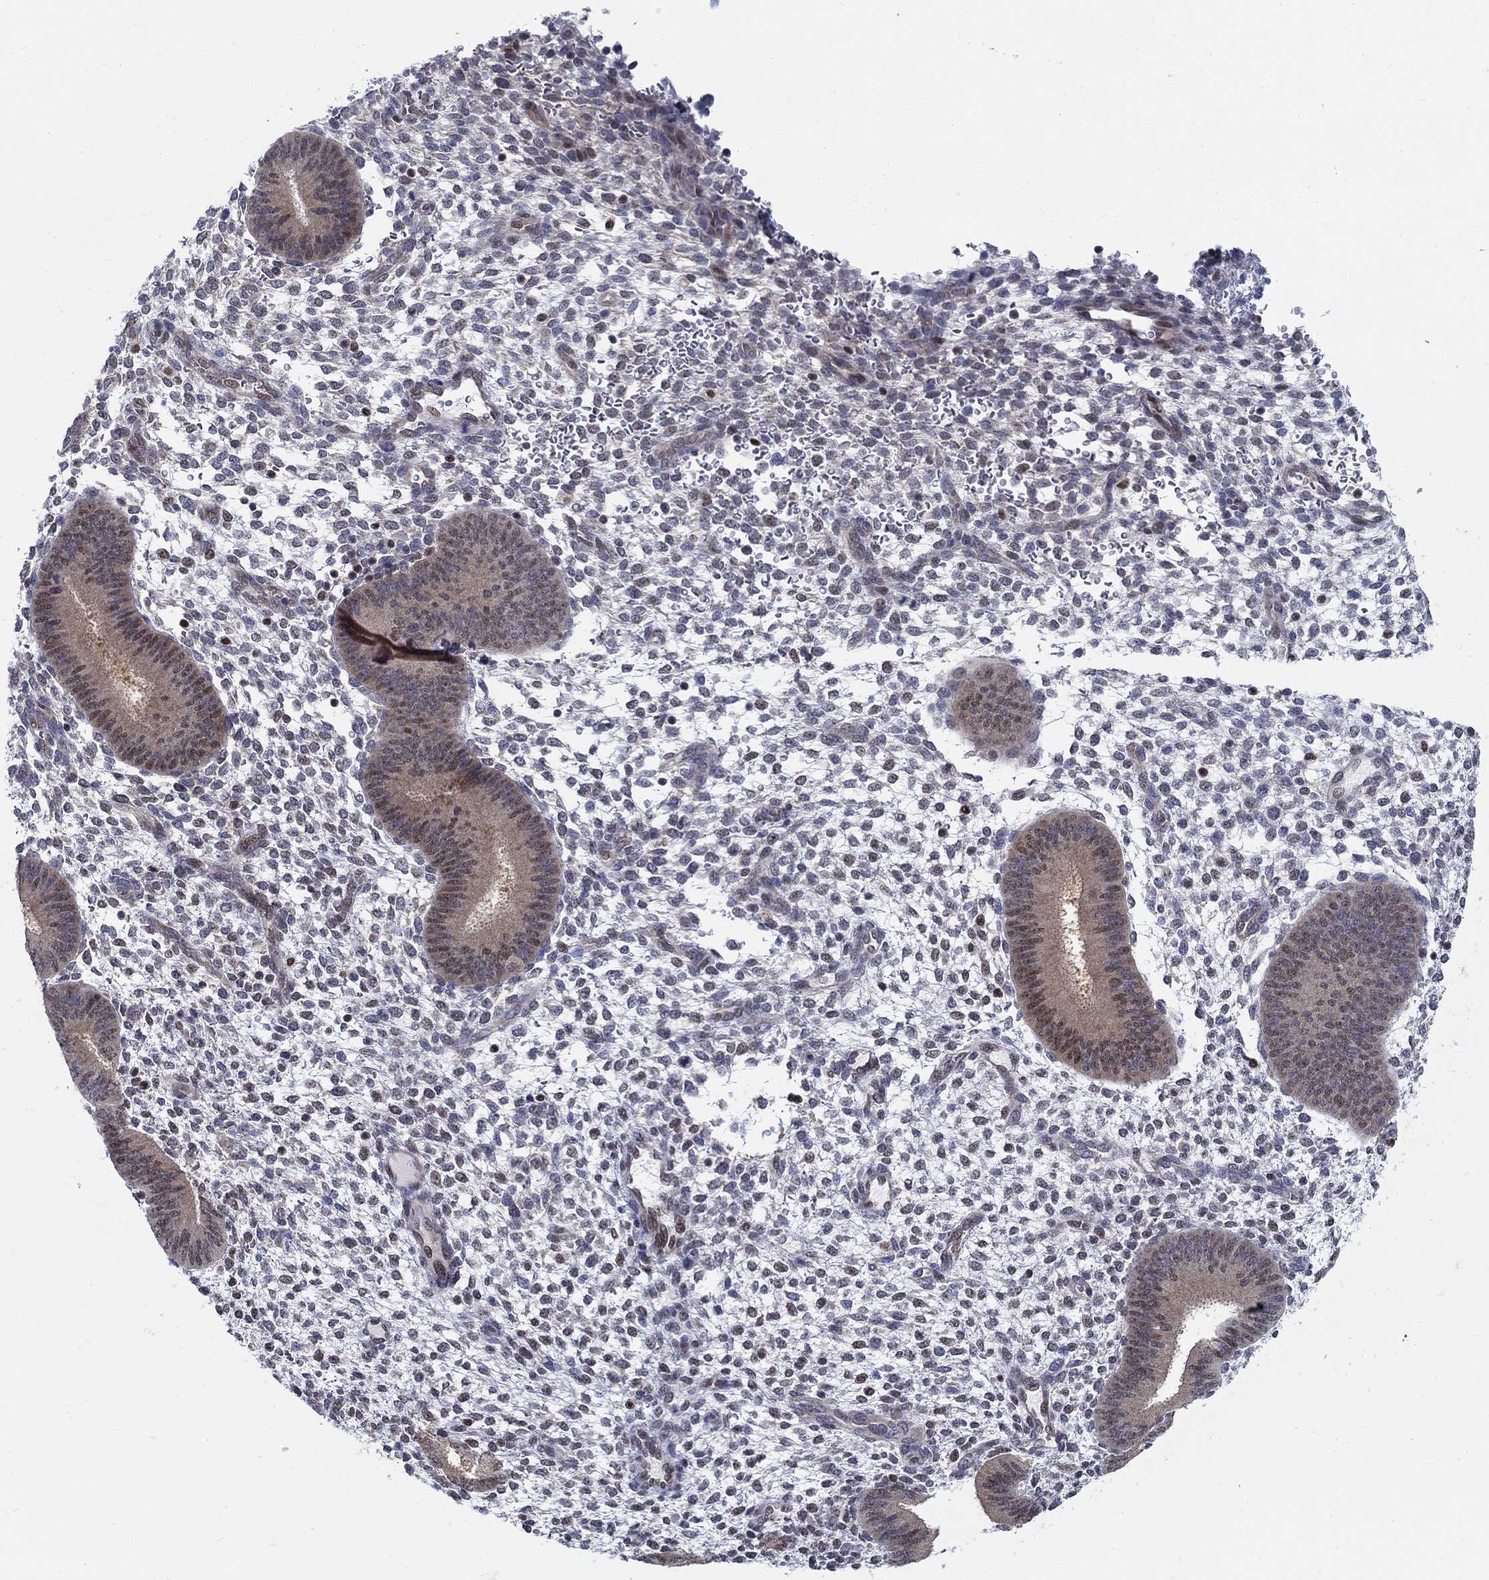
{"staining": {"intensity": "negative", "quantity": "none", "location": "none"}, "tissue": "endometrium", "cell_type": "Cells in endometrial stroma", "image_type": "normal", "snomed": [{"axis": "morphology", "description": "Normal tissue, NOS"}, {"axis": "topography", "description": "Endometrium"}], "caption": "Immunohistochemistry image of normal endometrium: human endometrium stained with DAB (3,3'-diaminobenzidine) demonstrates no significant protein staining in cells in endometrial stroma. (DAB immunohistochemistry visualized using brightfield microscopy, high magnification).", "gene": "ZNF594", "patient": {"sex": "female", "age": 39}}